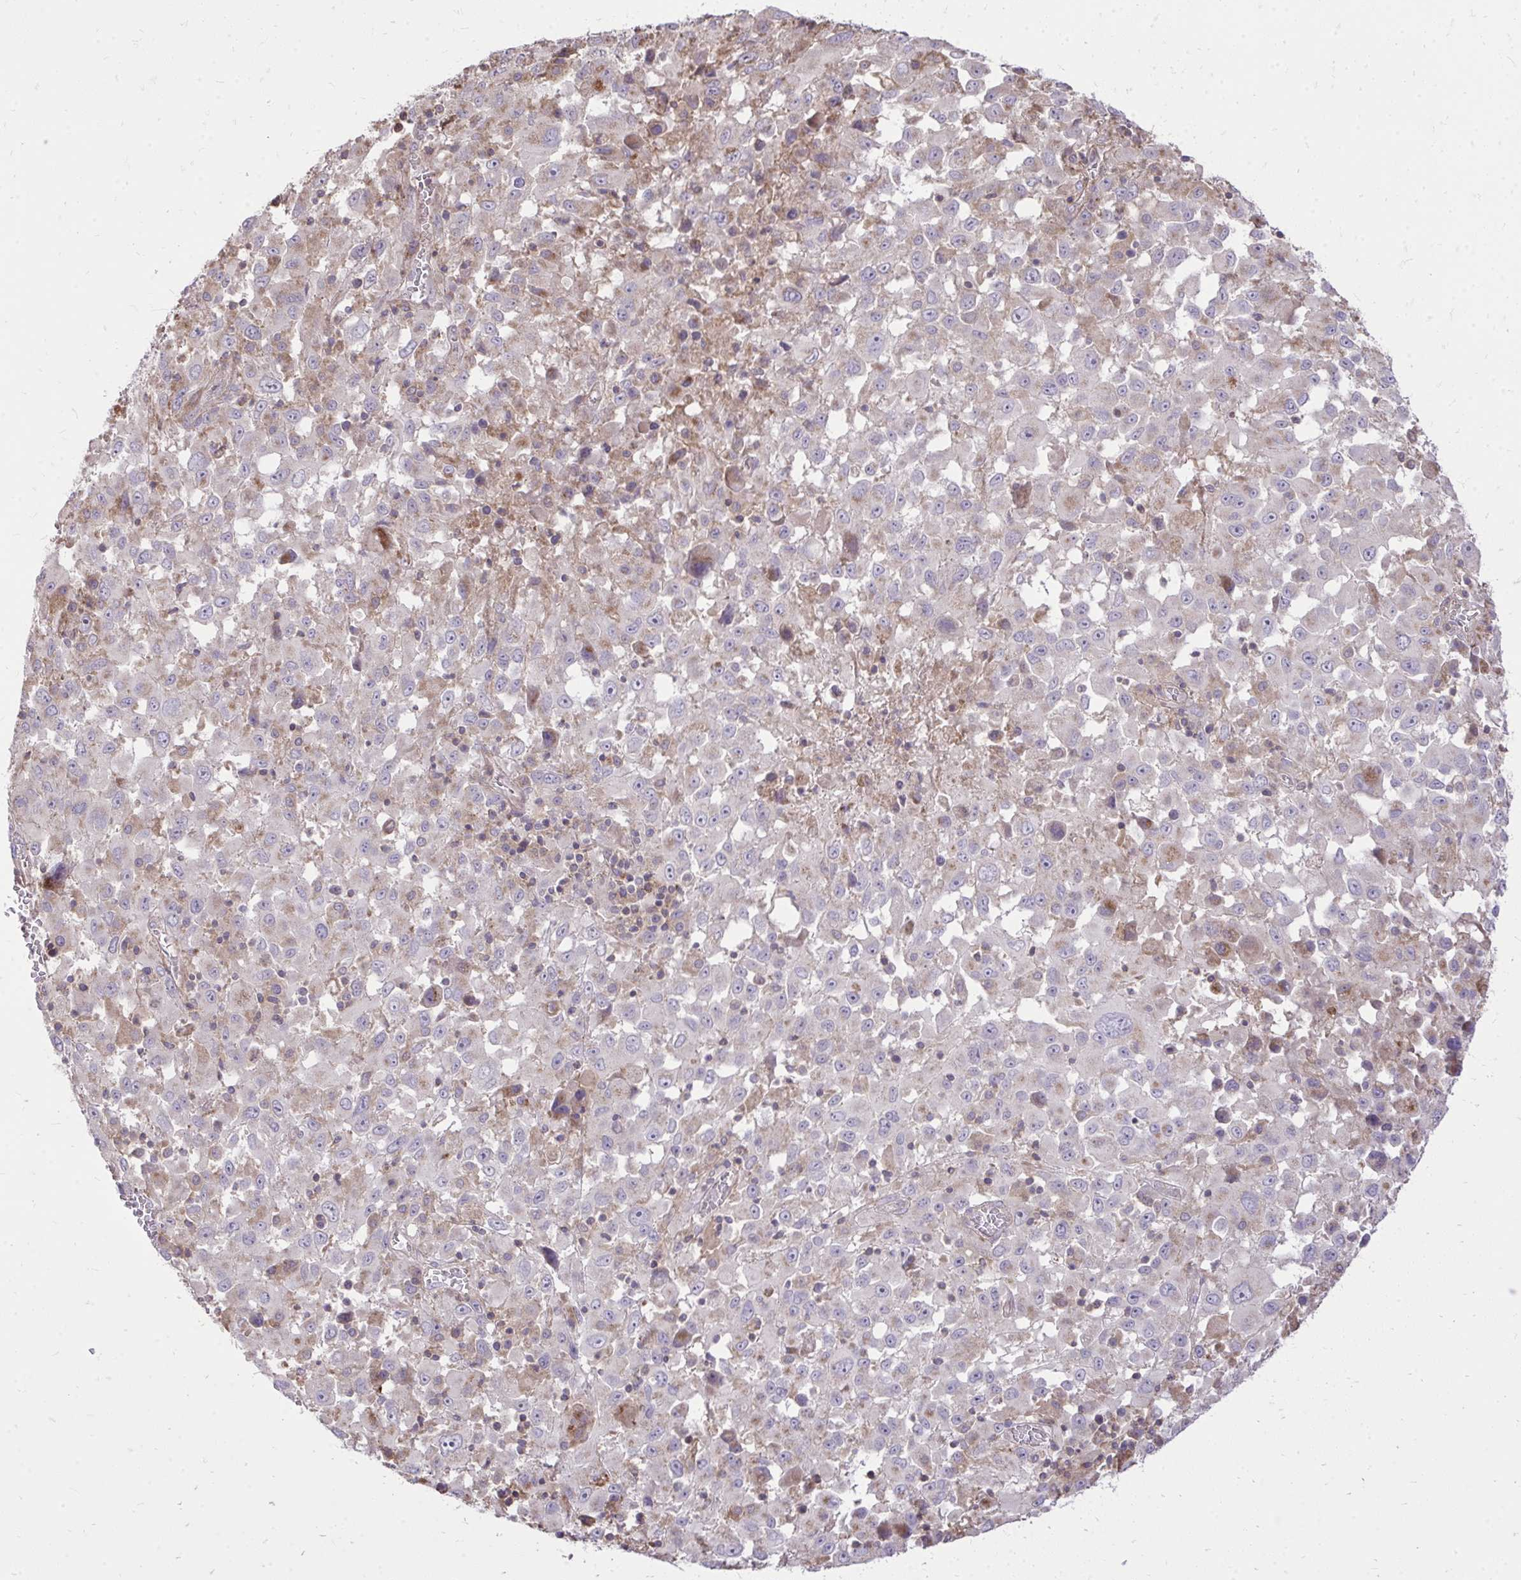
{"staining": {"intensity": "negative", "quantity": "none", "location": "none"}, "tissue": "melanoma", "cell_type": "Tumor cells", "image_type": "cancer", "snomed": [{"axis": "morphology", "description": "Malignant melanoma, Metastatic site"}, {"axis": "topography", "description": "Soft tissue"}], "caption": "An image of human melanoma is negative for staining in tumor cells. (DAB IHC with hematoxylin counter stain).", "gene": "SLC7A5", "patient": {"sex": "male", "age": 50}}